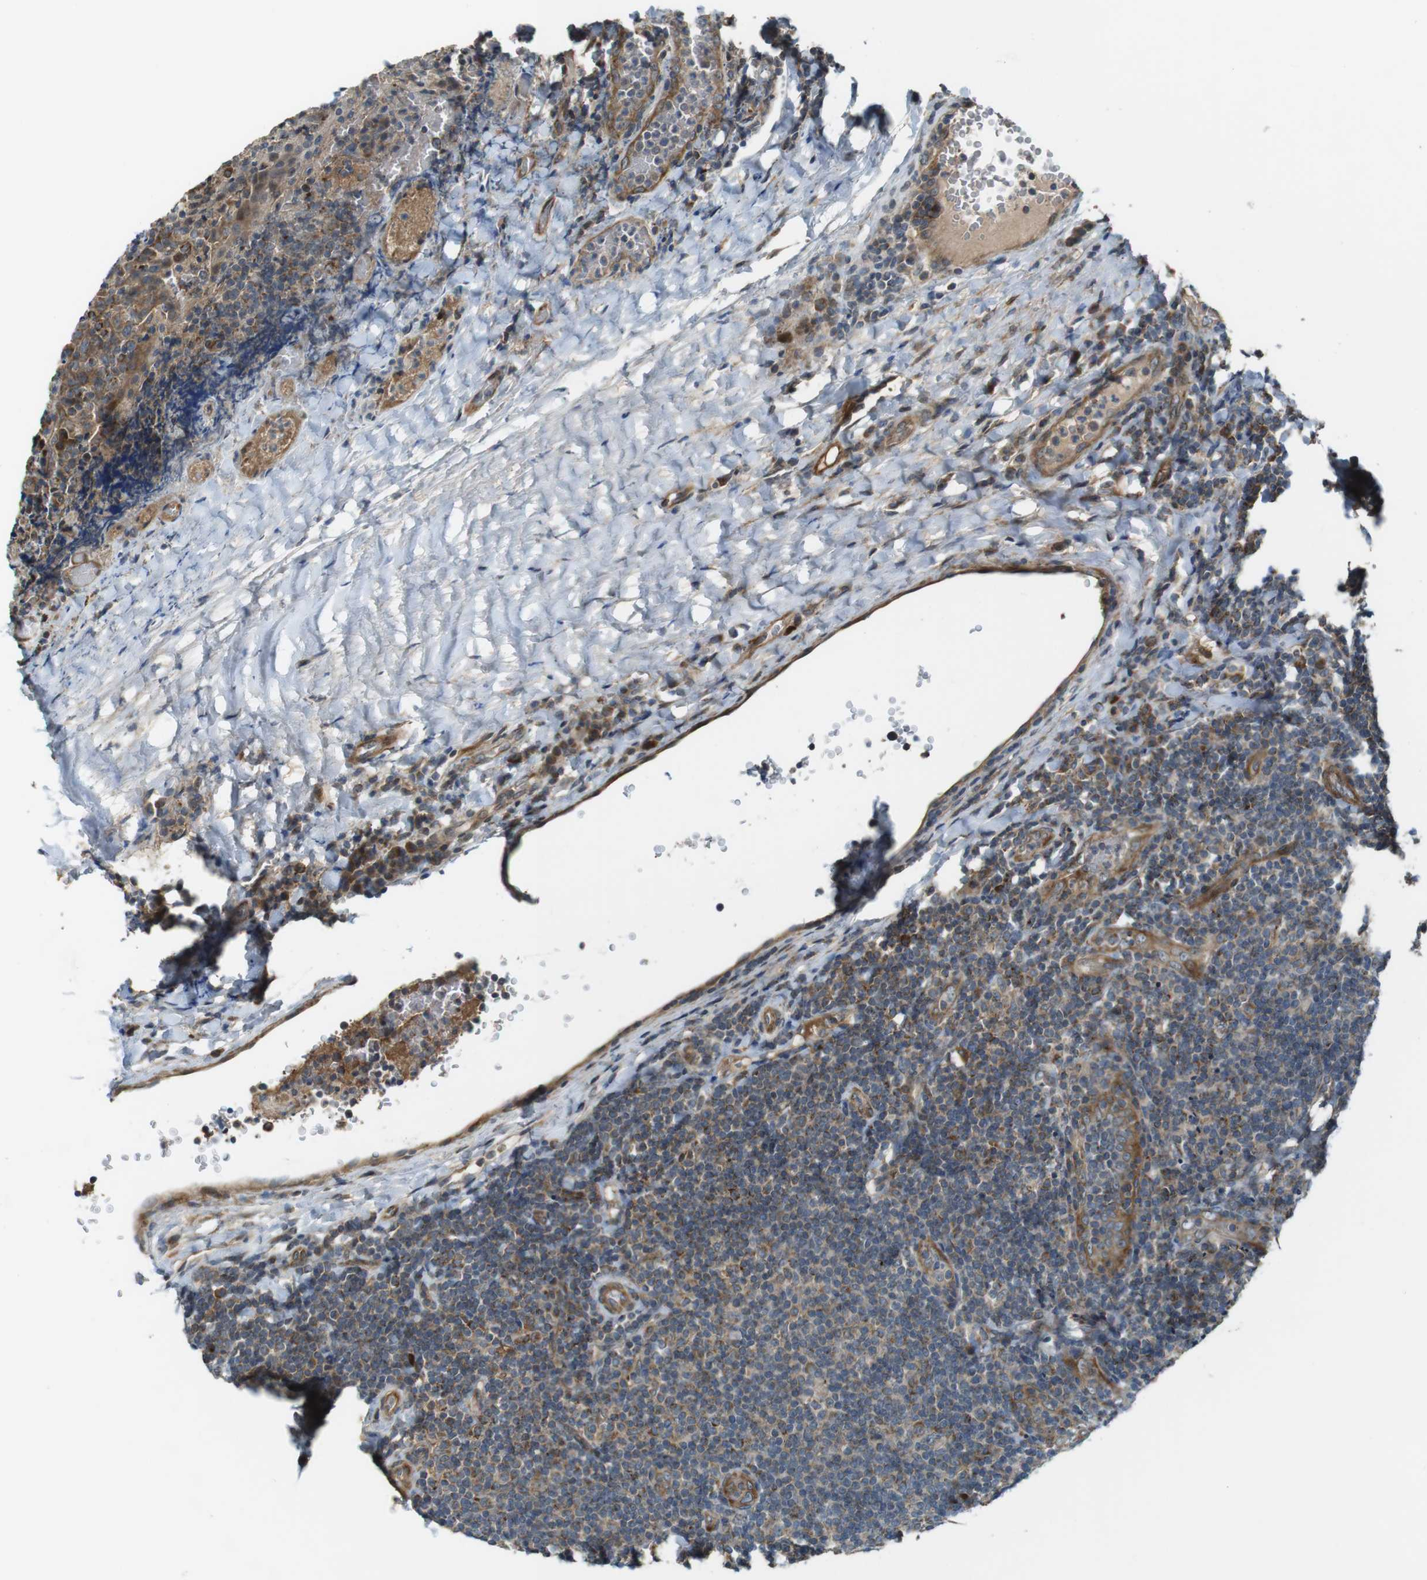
{"staining": {"intensity": "moderate", "quantity": ">75%", "location": "cytoplasmic/membranous"}, "tissue": "tonsil", "cell_type": "Germinal center cells", "image_type": "normal", "snomed": [{"axis": "morphology", "description": "Normal tissue, NOS"}, {"axis": "topography", "description": "Tonsil"}], "caption": "A histopathology image of tonsil stained for a protein displays moderate cytoplasmic/membranous brown staining in germinal center cells. (DAB IHC, brown staining for protein, blue staining for nuclei).", "gene": "IFFO2", "patient": {"sex": "male", "age": 17}}